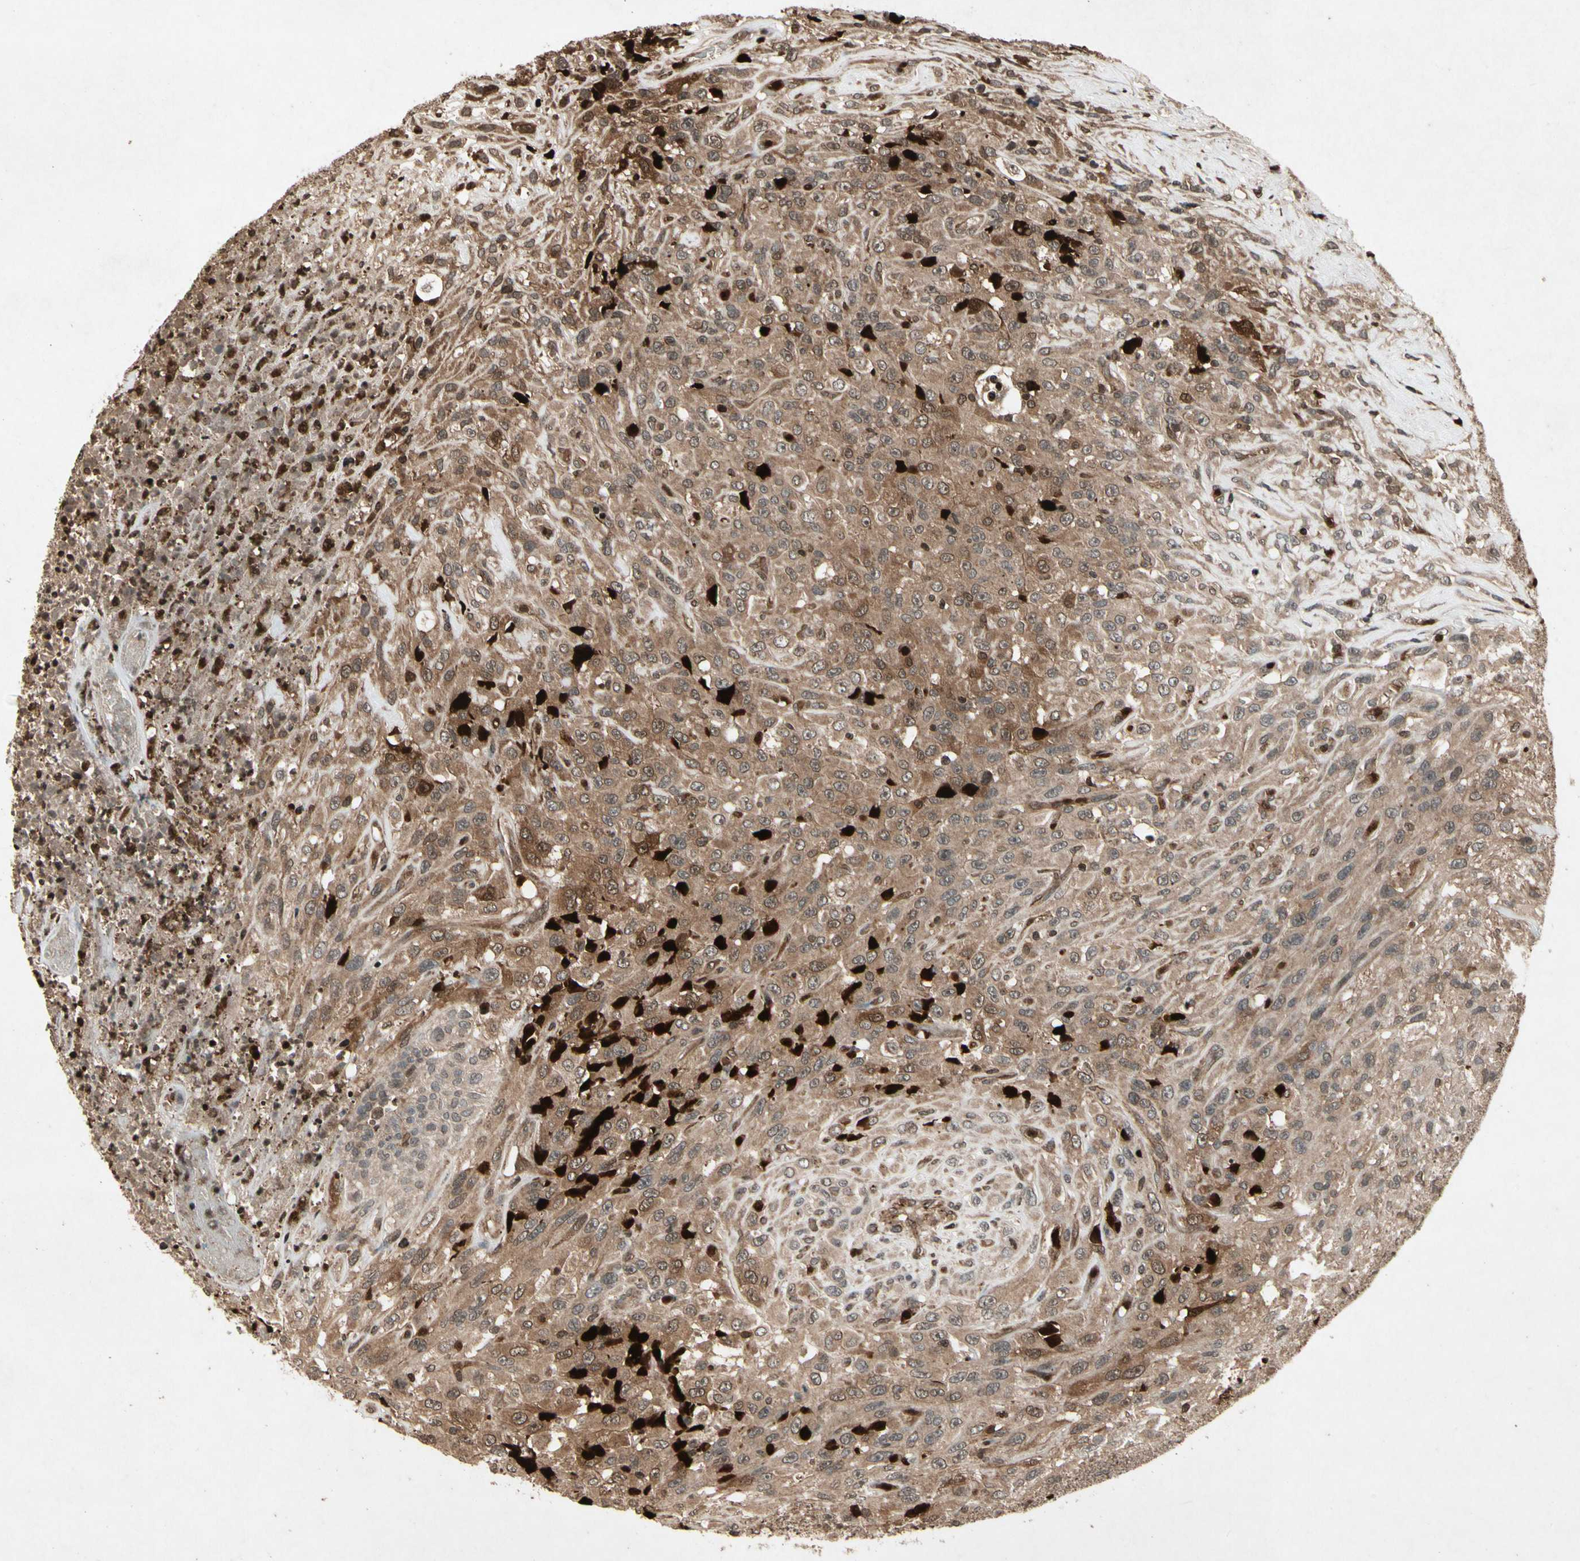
{"staining": {"intensity": "moderate", "quantity": ">75%", "location": "cytoplasmic/membranous"}, "tissue": "urothelial cancer", "cell_type": "Tumor cells", "image_type": "cancer", "snomed": [{"axis": "morphology", "description": "Urothelial carcinoma, High grade"}, {"axis": "topography", "description": "Urinary bladder"}], "caption": "Immunohistochemical staining of urothelial cancer displays moderate cytoplasmic/membranous protein staining in about >75% of tumor cells. Using DAB (brown) and hematoxylin (blue) stains, captured at high magnification using brightfield microscopy.", "gene": "GLRX", "patient": {"sex": "male", "age": 66}}